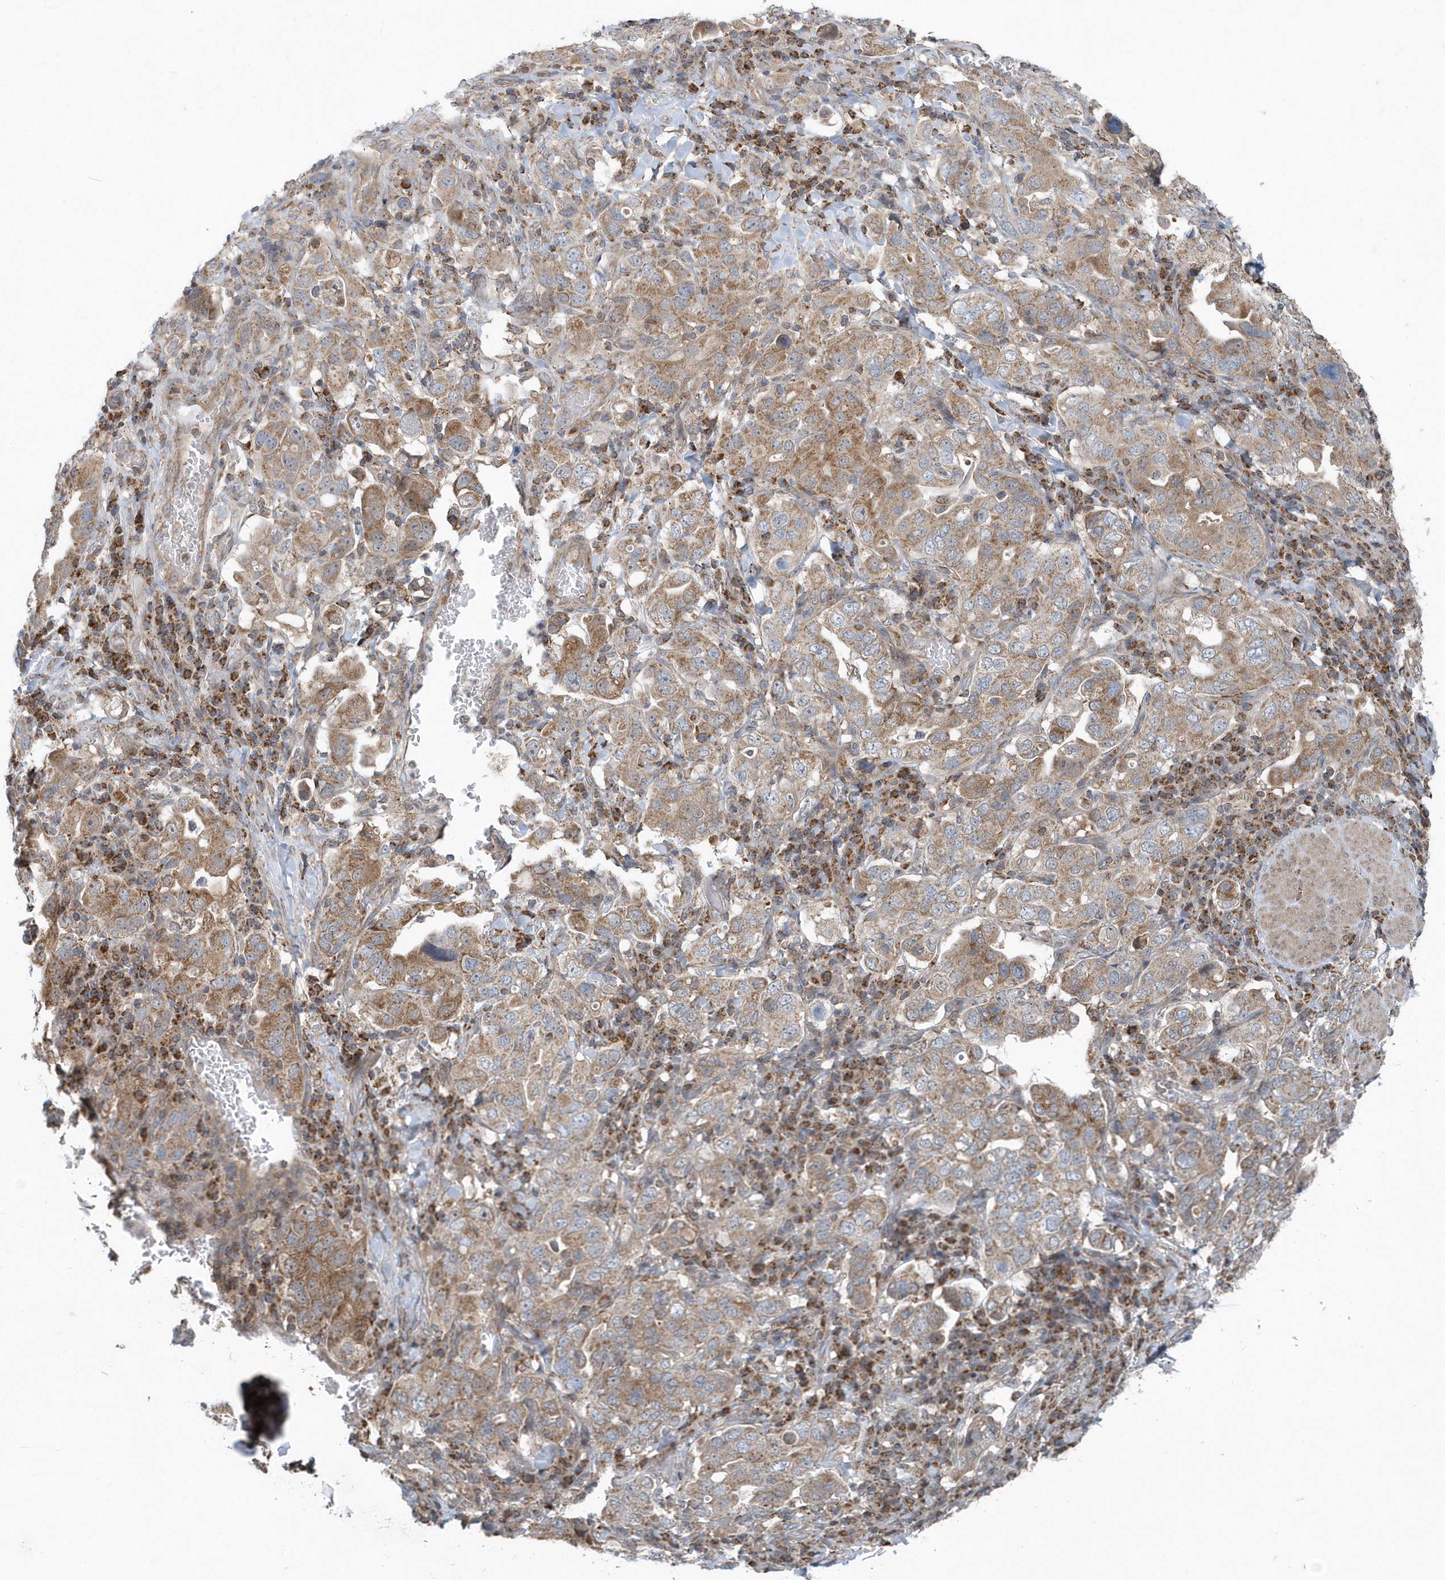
{"staining": {"intensity": "moderate", "quantity": ">75%", "location": "cytoplasmic/membranous"}, "tissue": "stomach cancer", "cell_type": "Tumor cells", "image_type": "cancer", "snomed": [{"axis": "morphology", "description": "Adenocarcinoma, NOS"}, {"axis": "topography", "description": "Stomach, upper"}], "caption": "Adenocarcinoma (stomach) stained for a protein (brown) demonstrates moderate cytoplasmic/membranous positive expression in about >75% of tumor cells.", "gene": "PPP1R7", "patient": {"sex": "male", "age": 62}}